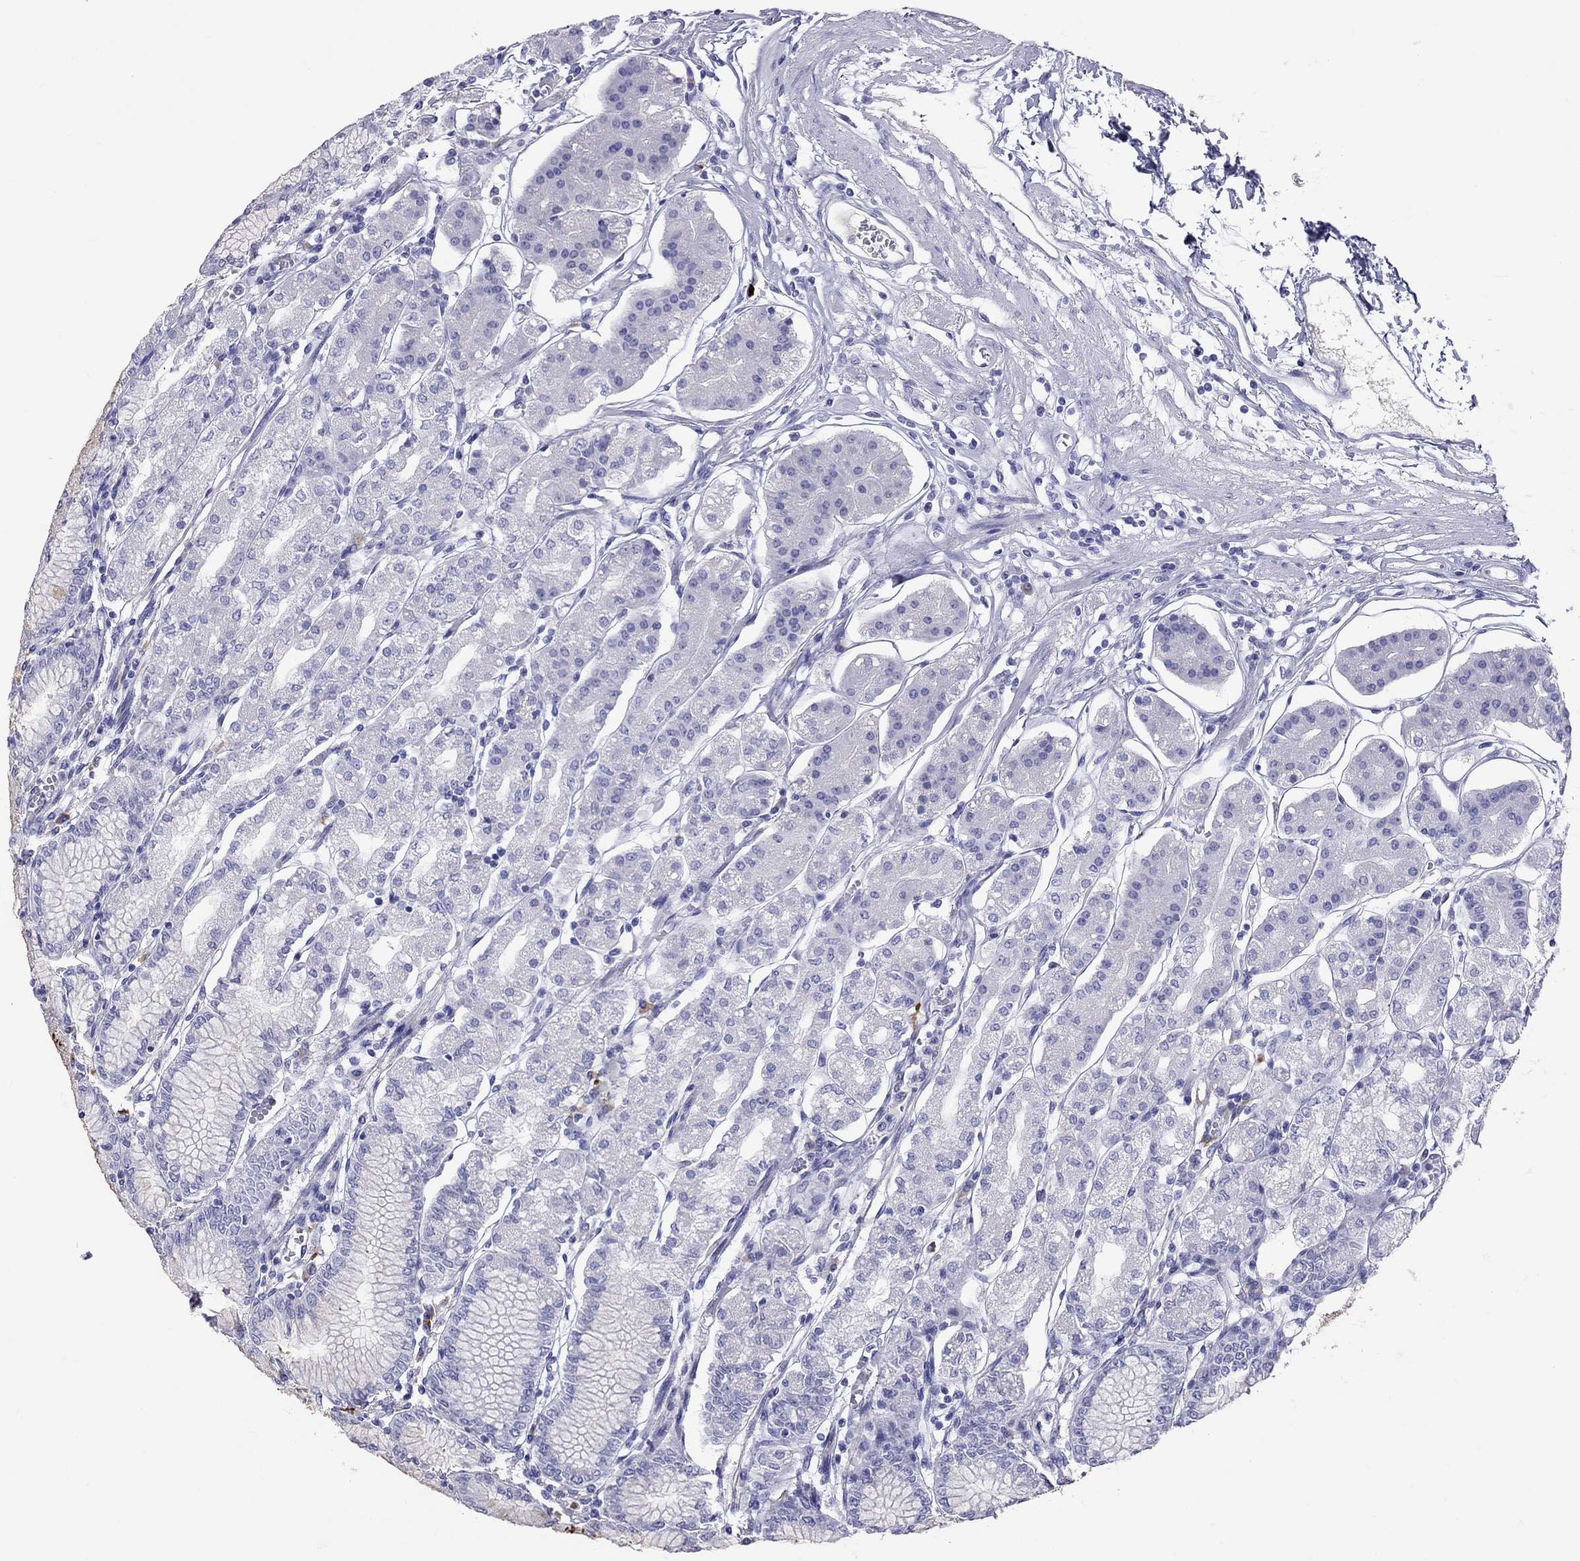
{"staining": {"intensity": "negative", "quantity": "none", "location": "none"}, "tissue": "stomach", "cell_type": "Glandular cells", "image_type": "normal", "snomed": [{"axis": "morphology", "description": "Normal tissue, NOS"}, {"axis": "topography", "description": "Skeletal muscle"}, {"axis": "topography", "description": "Stomach"}], "caption": "A high-resolution histopathology image shows immunohistochemistry staining of unremarkable stomach, which reveals no significant positivity in glandular cells. (DAB (3,3'-diaminobenzidine) IHC, high magnification).", "gene": "GRIA2", "patient": {"sex": "female", "age": 57}}